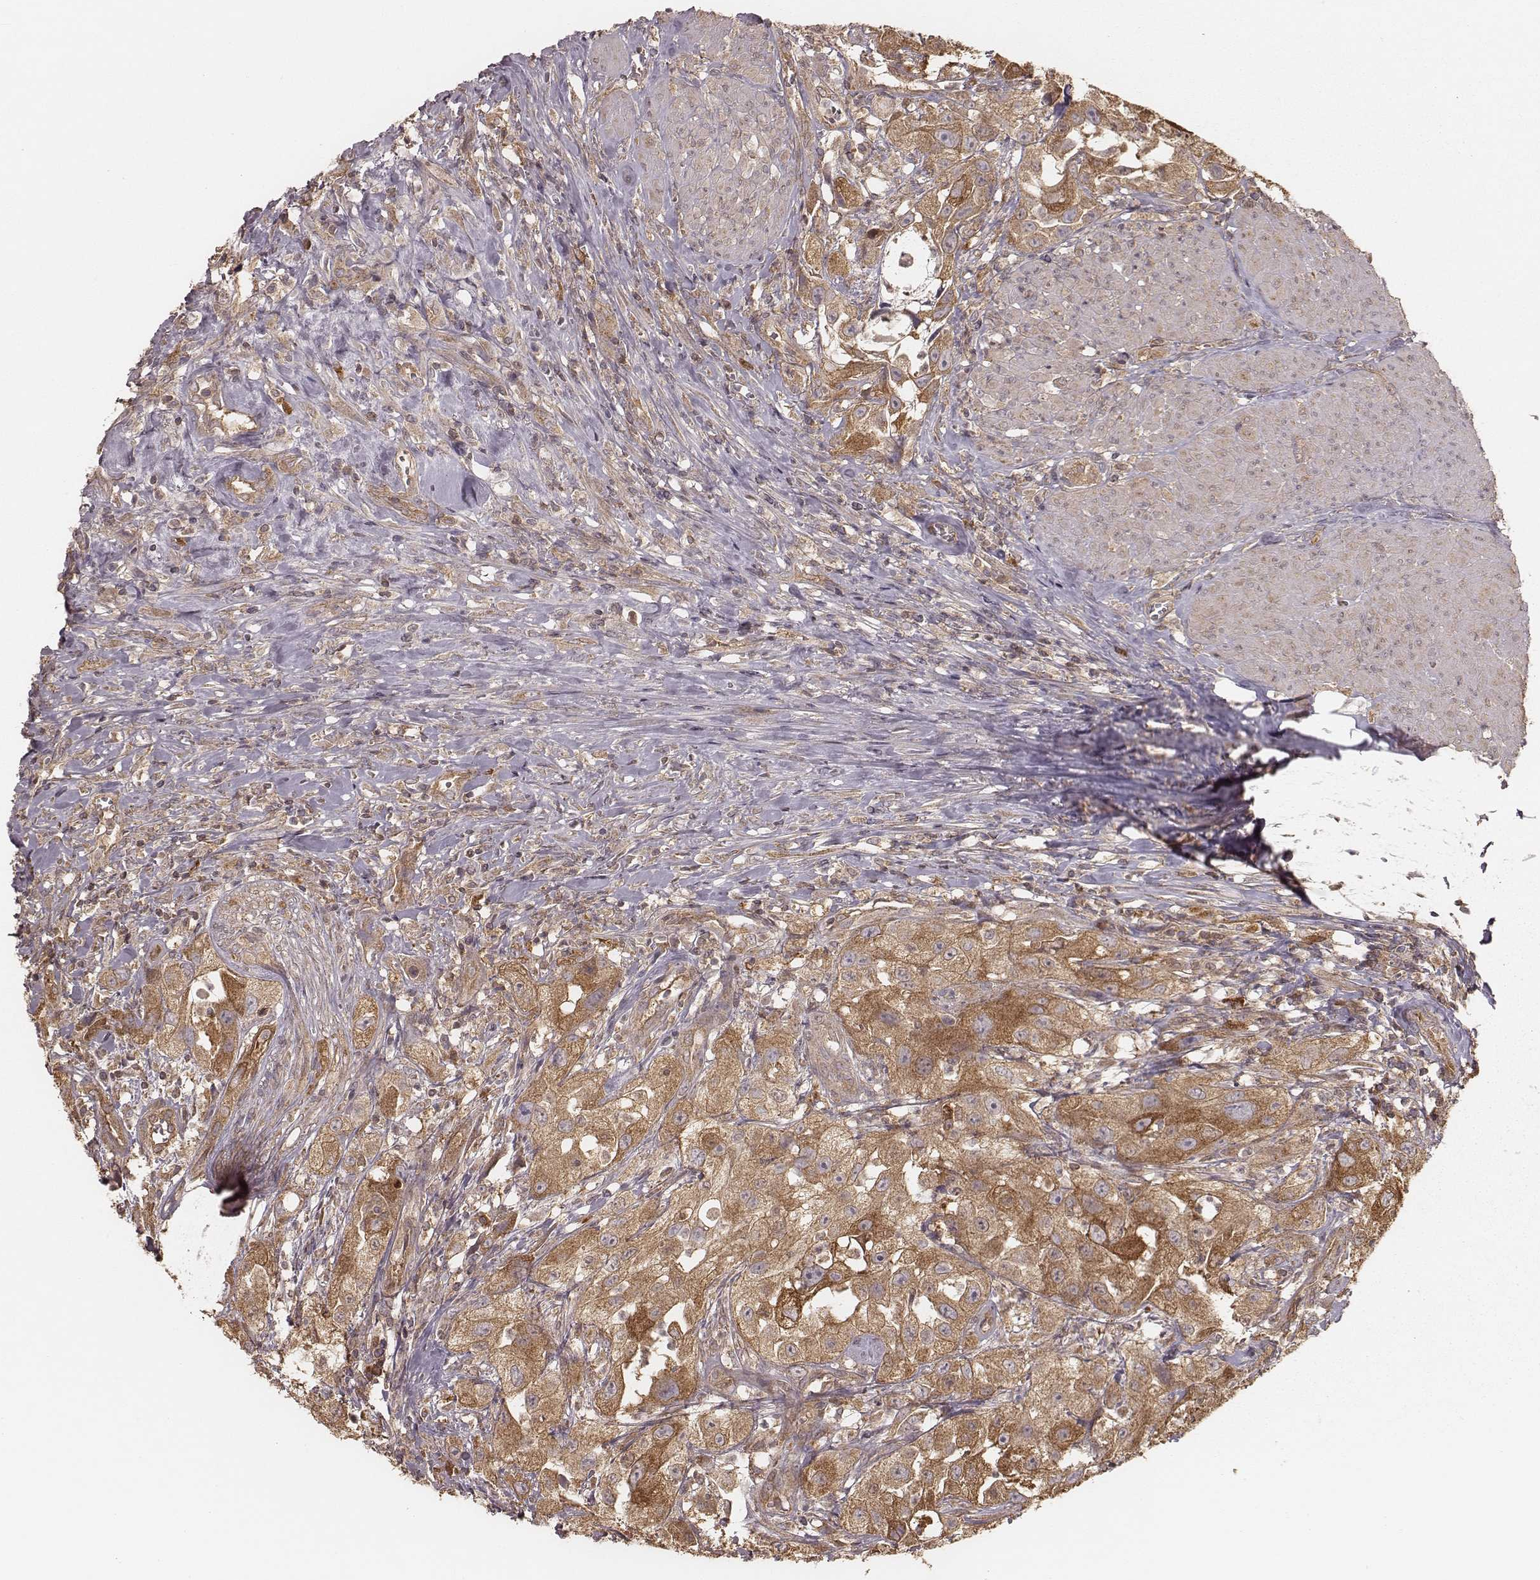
{"staining": {"intensity": "moderate", "quantity": ">75%", "location": "cytoplasmic/membranous"}, "tissue": "urothelial cancer", "cell_type": "Tumor cells", "image_type": "cancer", "snomed": [{"axis": "morphology", "description": "Urothelial carcinoma, High grade"}, {"axis": "topography", "description": "Urinary bladder"}], "caption": "This micrograph reveals urothelial cancer stained with IHC to label a protein in brown. The cytoplasmic/membranous of tumor cells show moderate positivity for the protein. Nuclei are counter-stained blue.", "gene": "CARS1", "patient": {"sex": "male", "age": 79}}